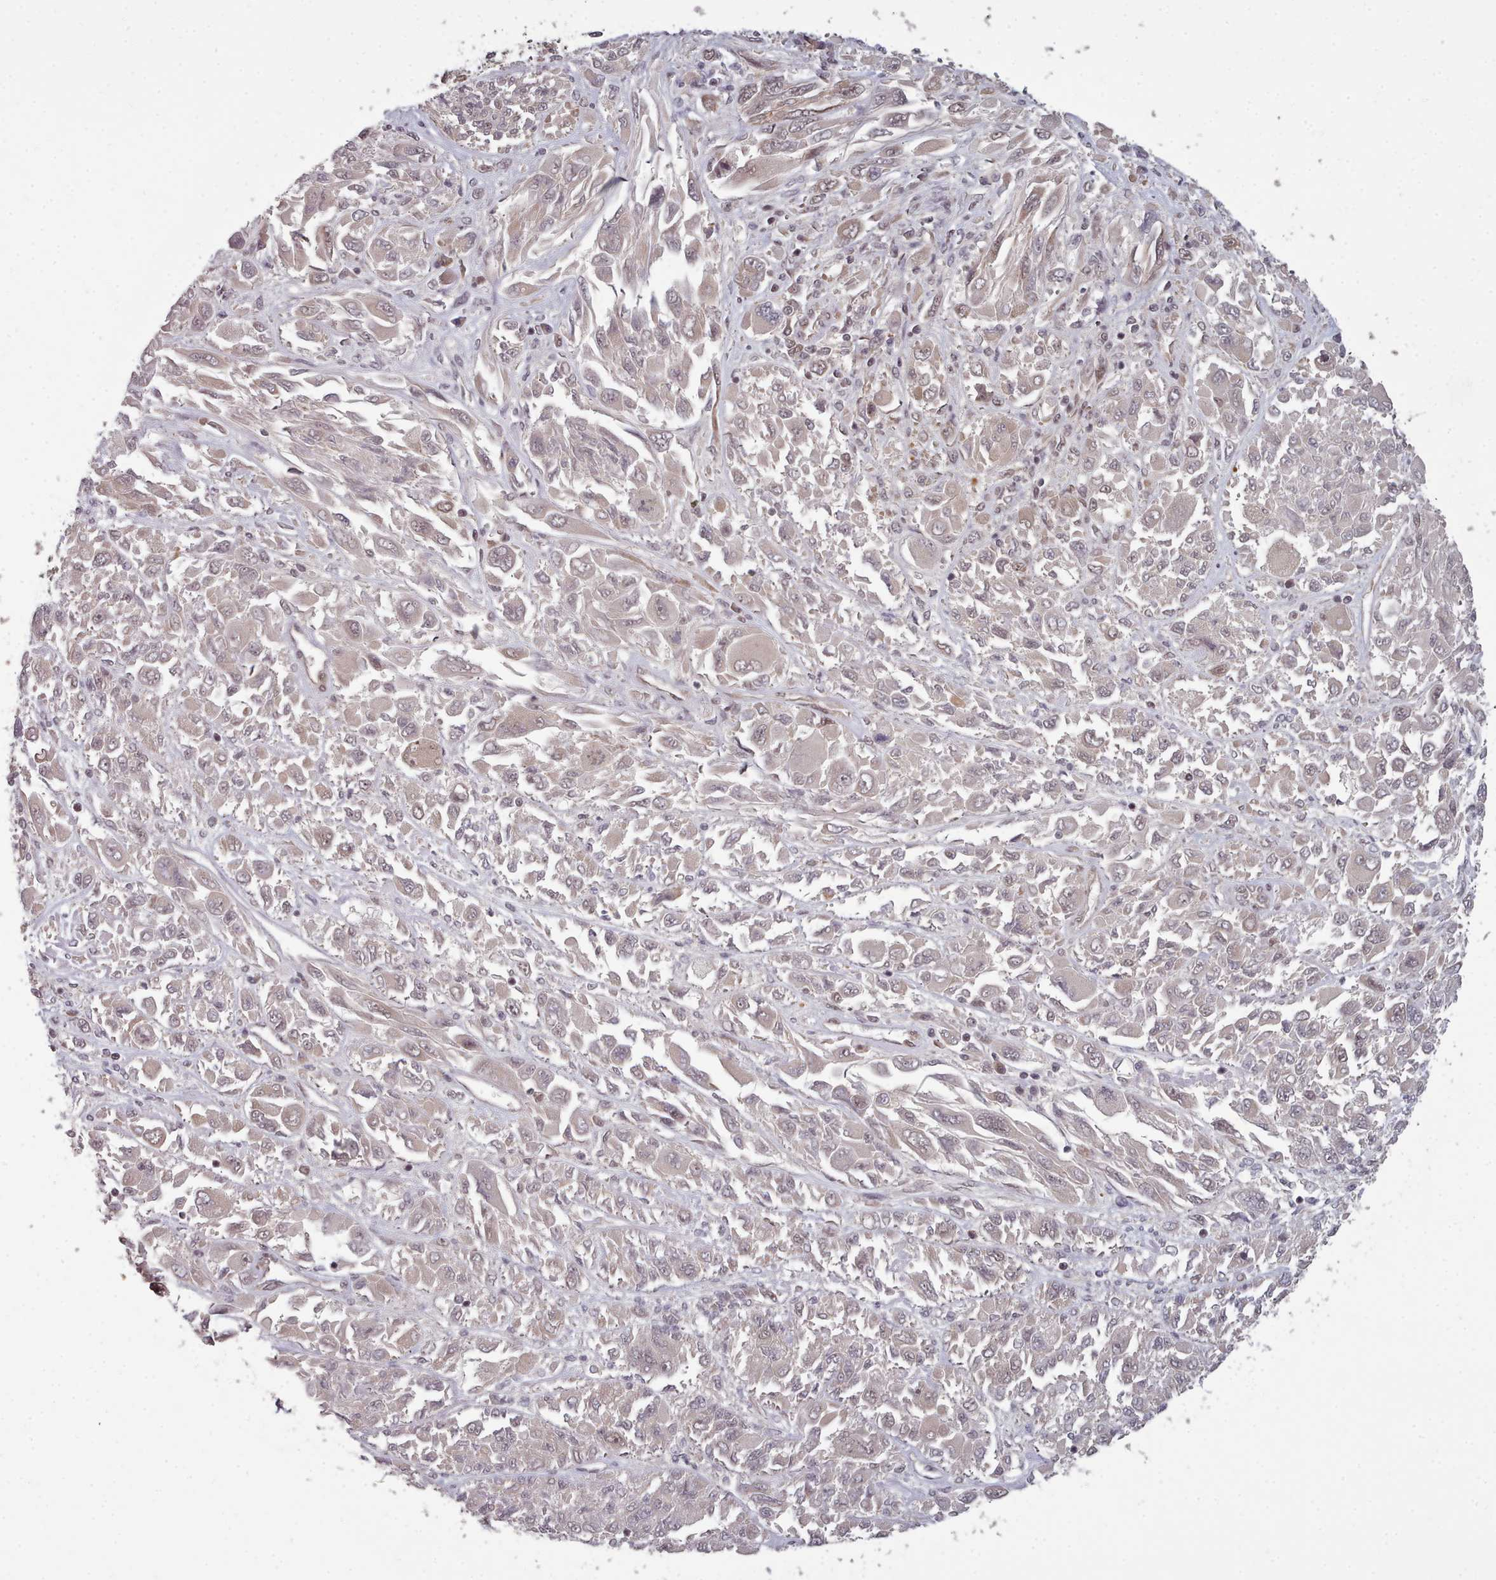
{"staining": {"intensity": "negative", "quantity": "none", "location": "none"}, "tissue": "melanoma", "cell_type": "Tumor cells", "image_type": "cancer", "snomed": [{"axis": "morphology", "description": "Malignant melanoma, NOS"}, {"axis": "topography", "description": "Skin"}], "caption": "Immunohistochemical staining of human melanoma exhibits no significant positivity in tumor cells.", "gene": "DHX8", "patient": {"sex": "female", "age": 91}}